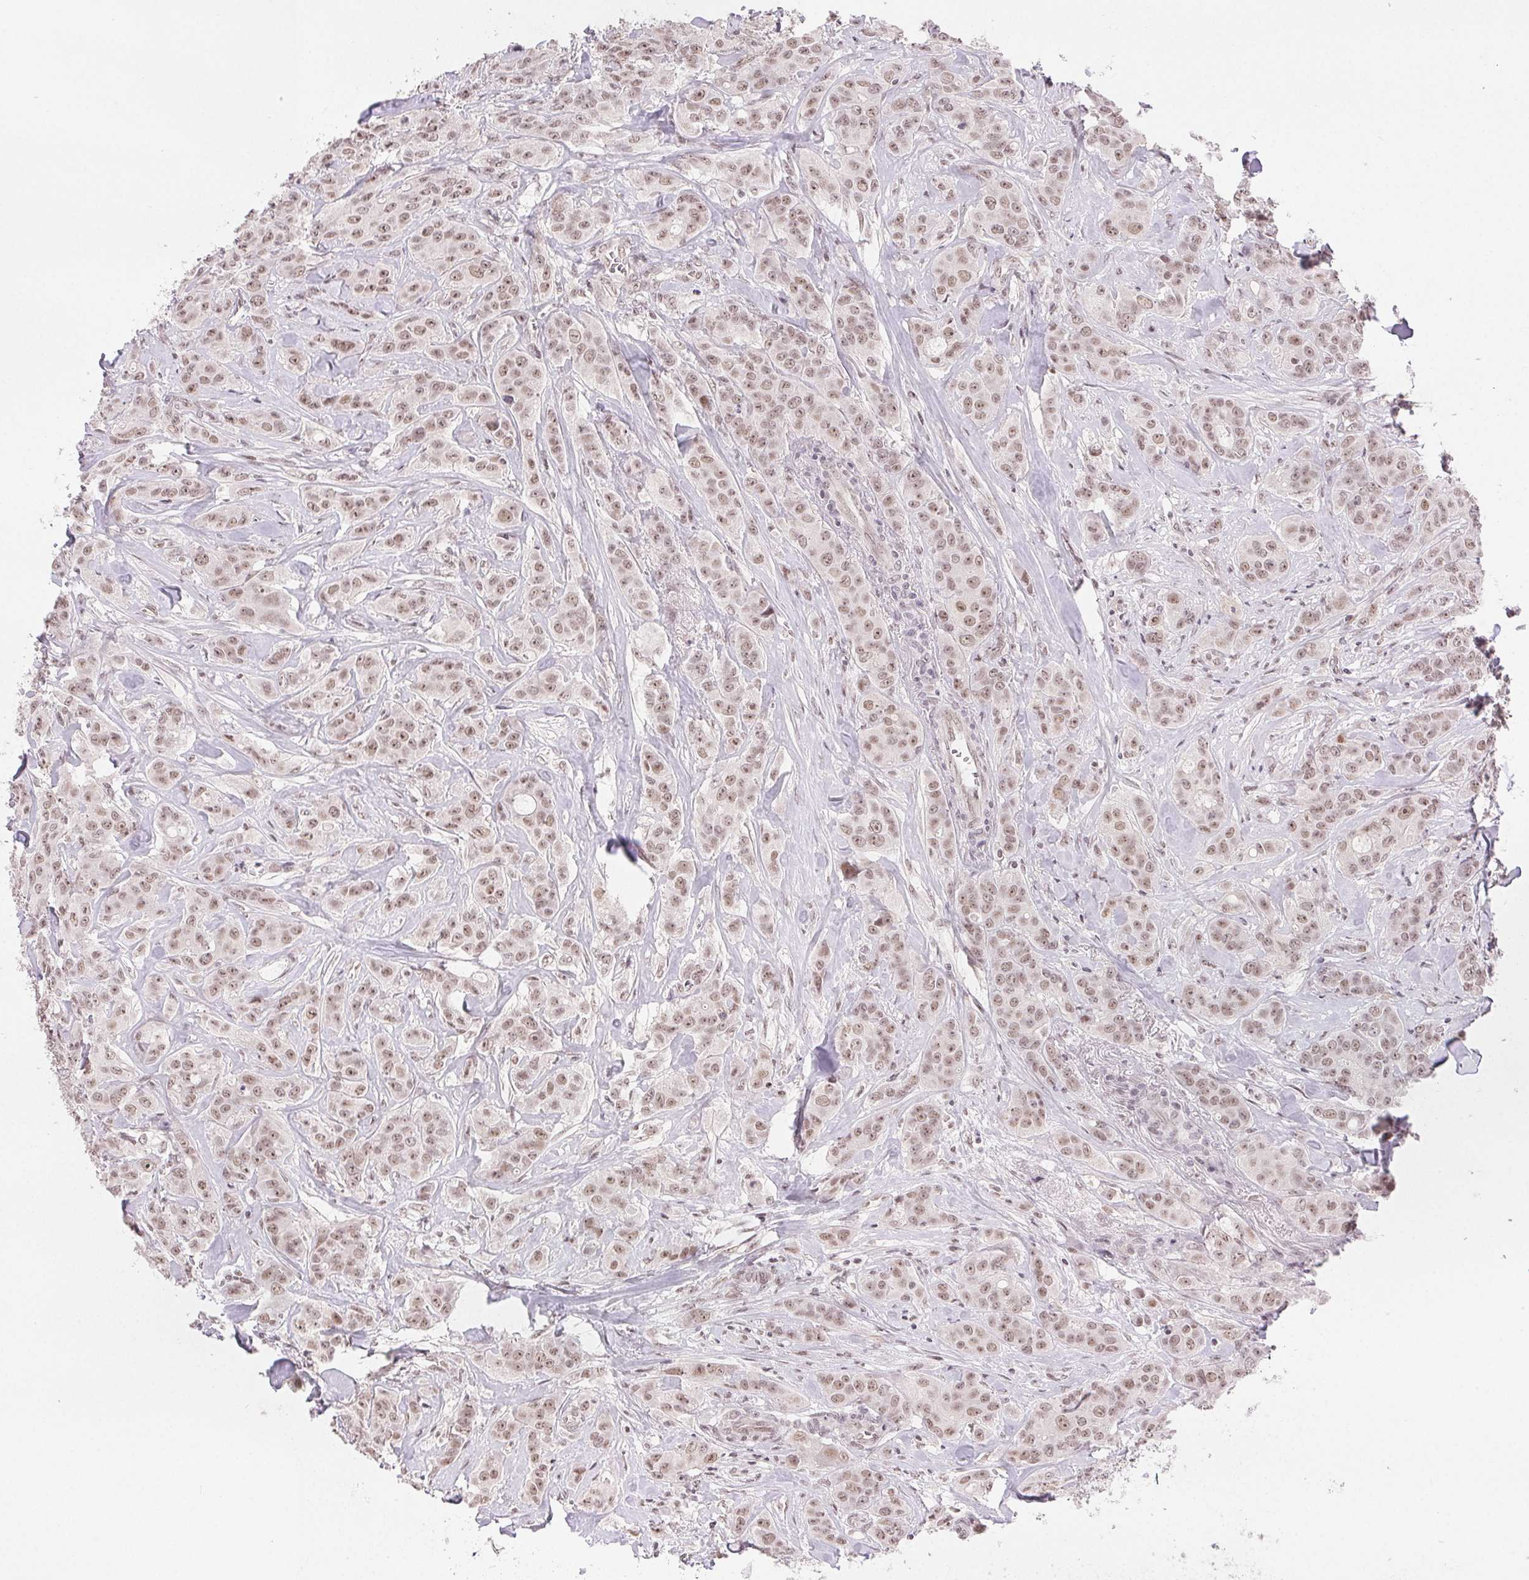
{"staining": {"intensity": "weak", "quantity": ">75%", "location": "nuclear"}, "tissue": "breast cancer", "cell_type": "Tumor cells", "image_type": "cancer", "snomed": [{"axis": "morphology", "description": "Duct carcinoma"}, {"axis": "topography", "description": "Breast"}], "caption": "Human breast cancer stained with a brown dye shows weak nuclear positive expression in about >75% of tumor cells.", "gene": "PRPF18", "patient": {"sex": "female", "age": 43}}